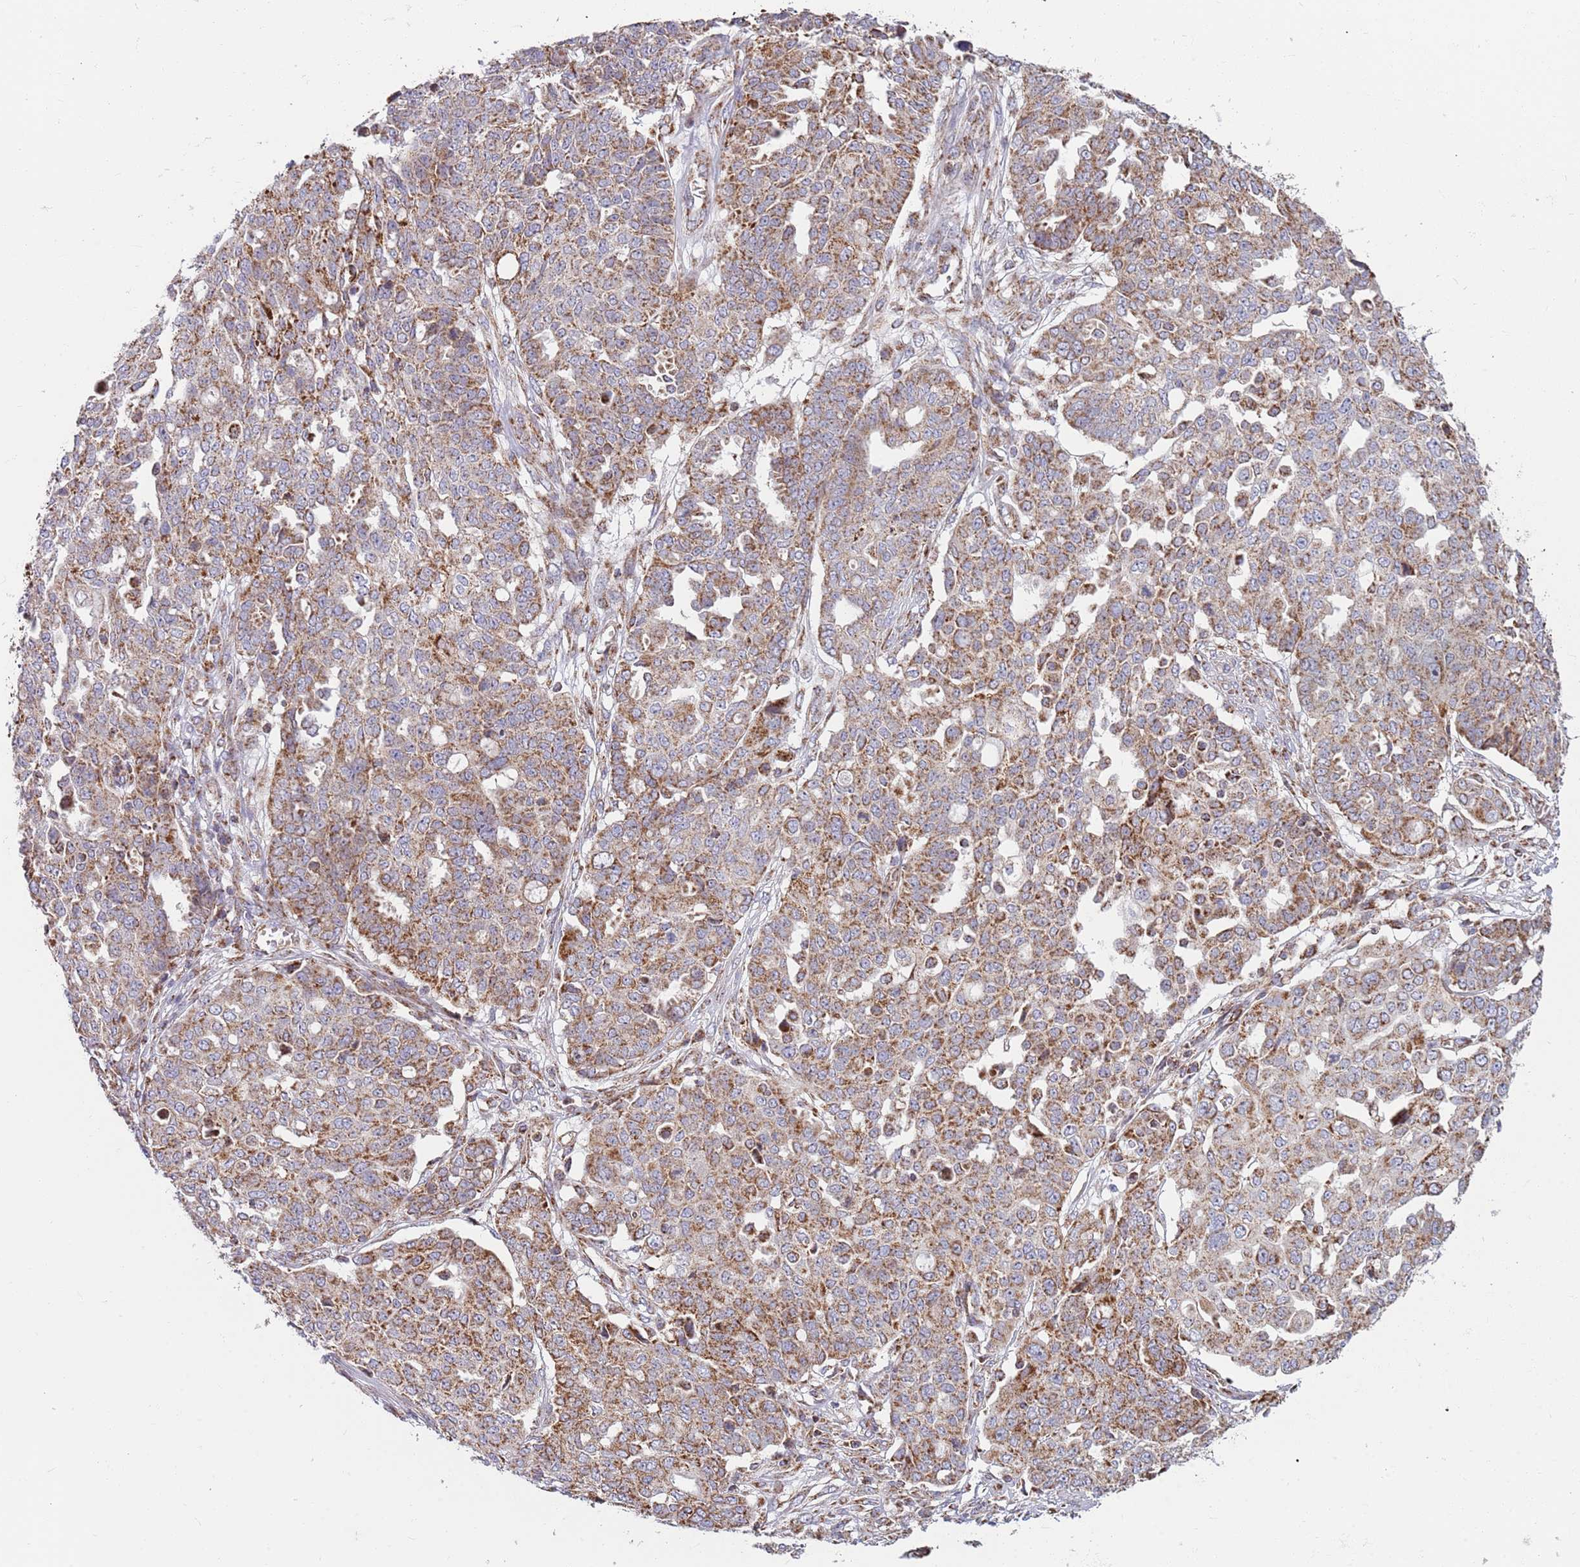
{"staining": {"intensity": "moderate", "quantity": ">75%", "location": "cytoplasmic/membranous"}, "tissue": "ovarian cancer", "cell_type": "Tumor cells", "image_type": "cancer", "snomed": [{"axis": "morphology", "description": "Cystadenocarcinoma, serous, NOS"}, {"axis": "topography", "description": "Soft tissue"}, {"axis": "topography", "description": "Ovary"}], "caption": "High-magnification brightfield microscopy of serous cystadenocarcinoma (ovarian) stained with DAB (3,3'-diaminobenzidine) (brown) and counterstained with hematoxylin (blue). tumor cells exhibit moderate cytoplasmic/membranous positivity is appreciated in about>75% of cells.", "gene": "ATP5PD", "patient": {"sex": "female", "age": 57}}